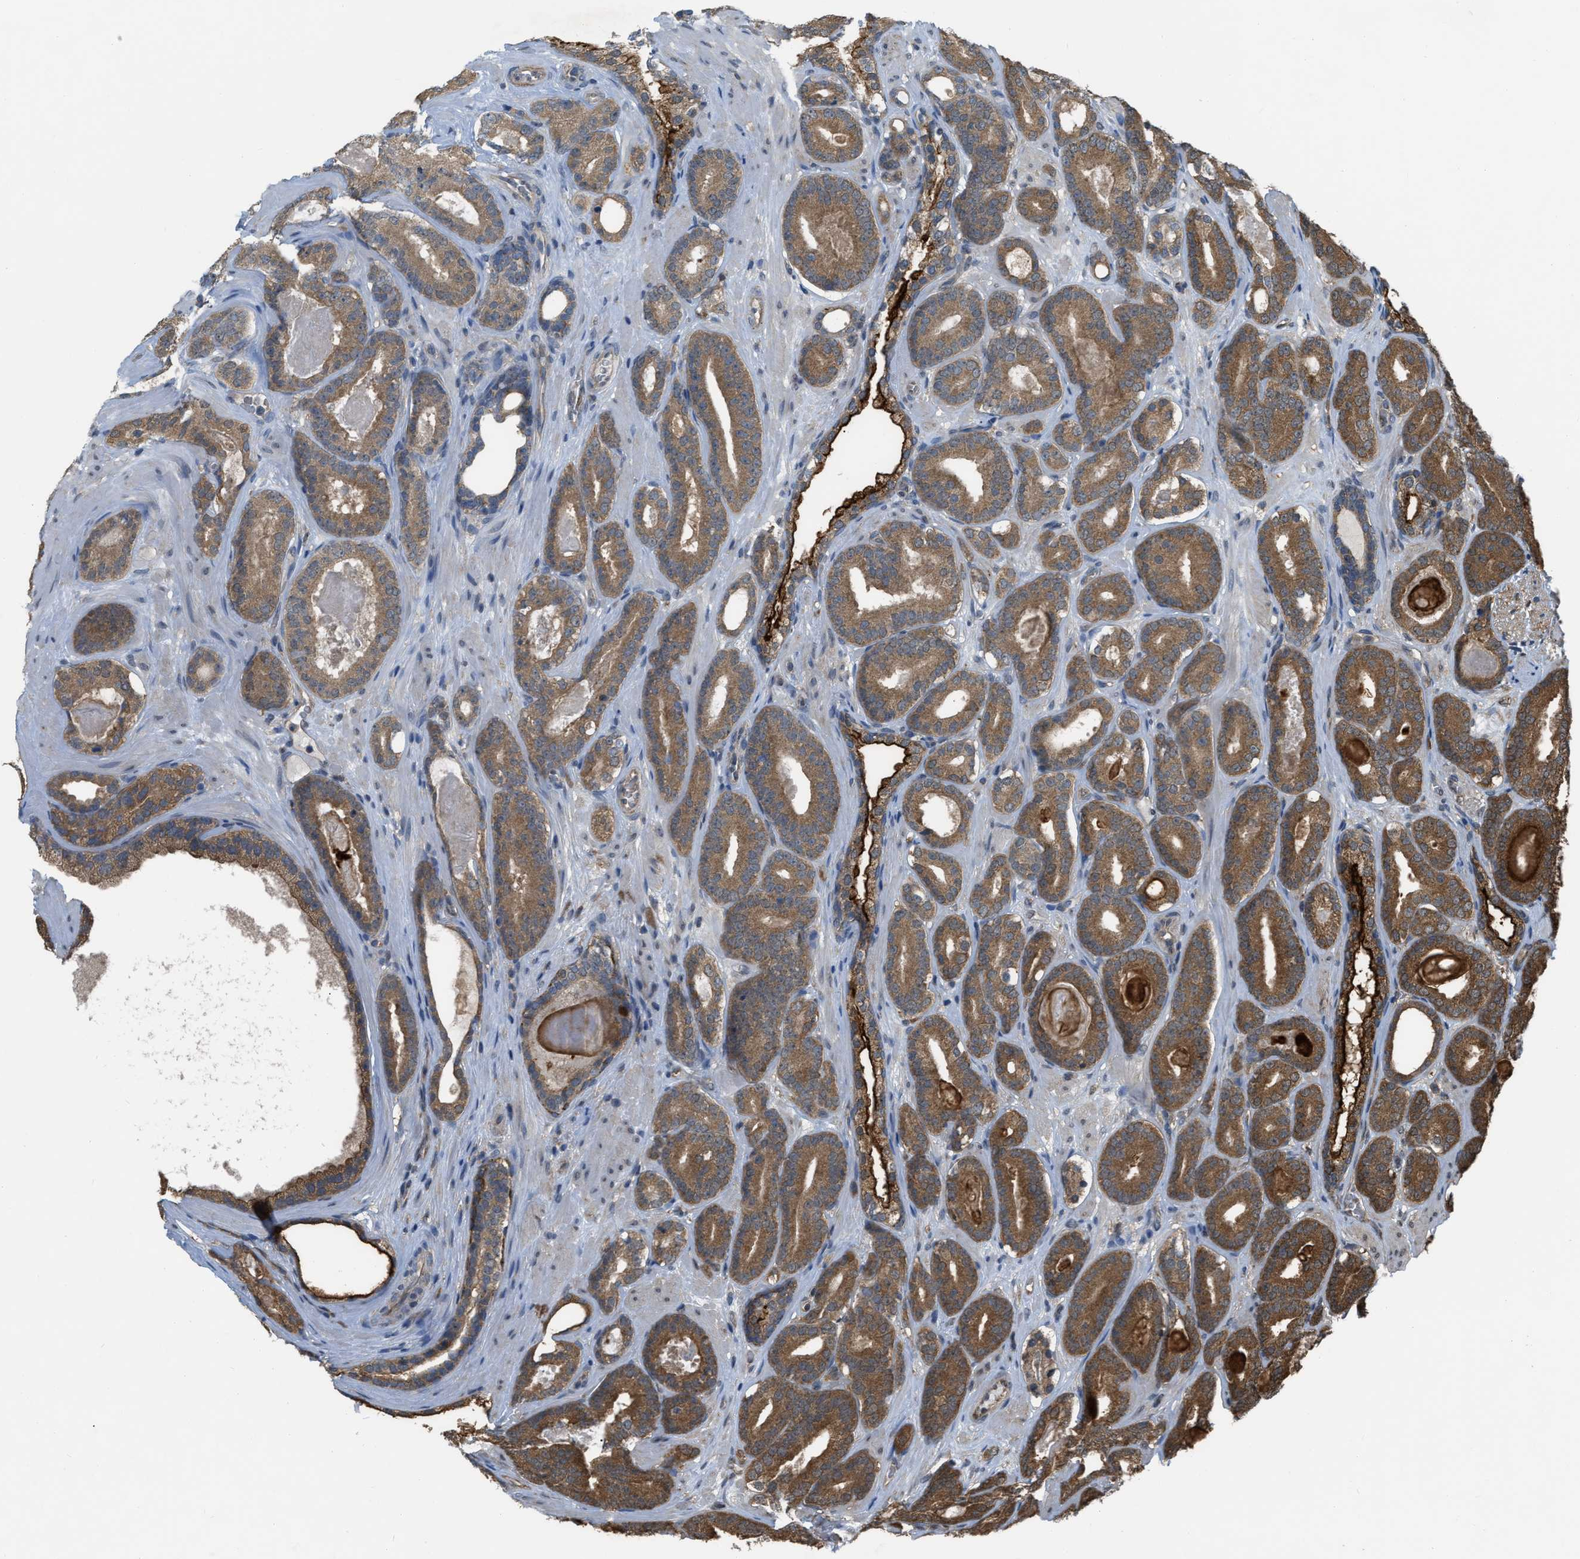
{"staining": {"intensity": "moderate", "quantity": ">75%", "location": "cytoplasmic/membranous"}, "tissue": "prostate cancer", "cell_type": "Tumor cells", "image_type": "cancer", "snomed": [{"axis": "morphology", "description": "Adenocarcinoma, High grade"}, {"axis": "topography", "description": "Prostate"}], "caption": "An immunohistochemistry (IHC) micrograph of tumor tissue is shown. Protein staining in brown highlights moderate cytoplasmic/membranous positivity in prostate cancer (adenocarcinoma (high-grade)) within tumor cells. (brown staining indicates protein expression, while blue staining denotes nuclei).", "gene": "BCL7C", "patient": {"sex": "male", "age": 60}}